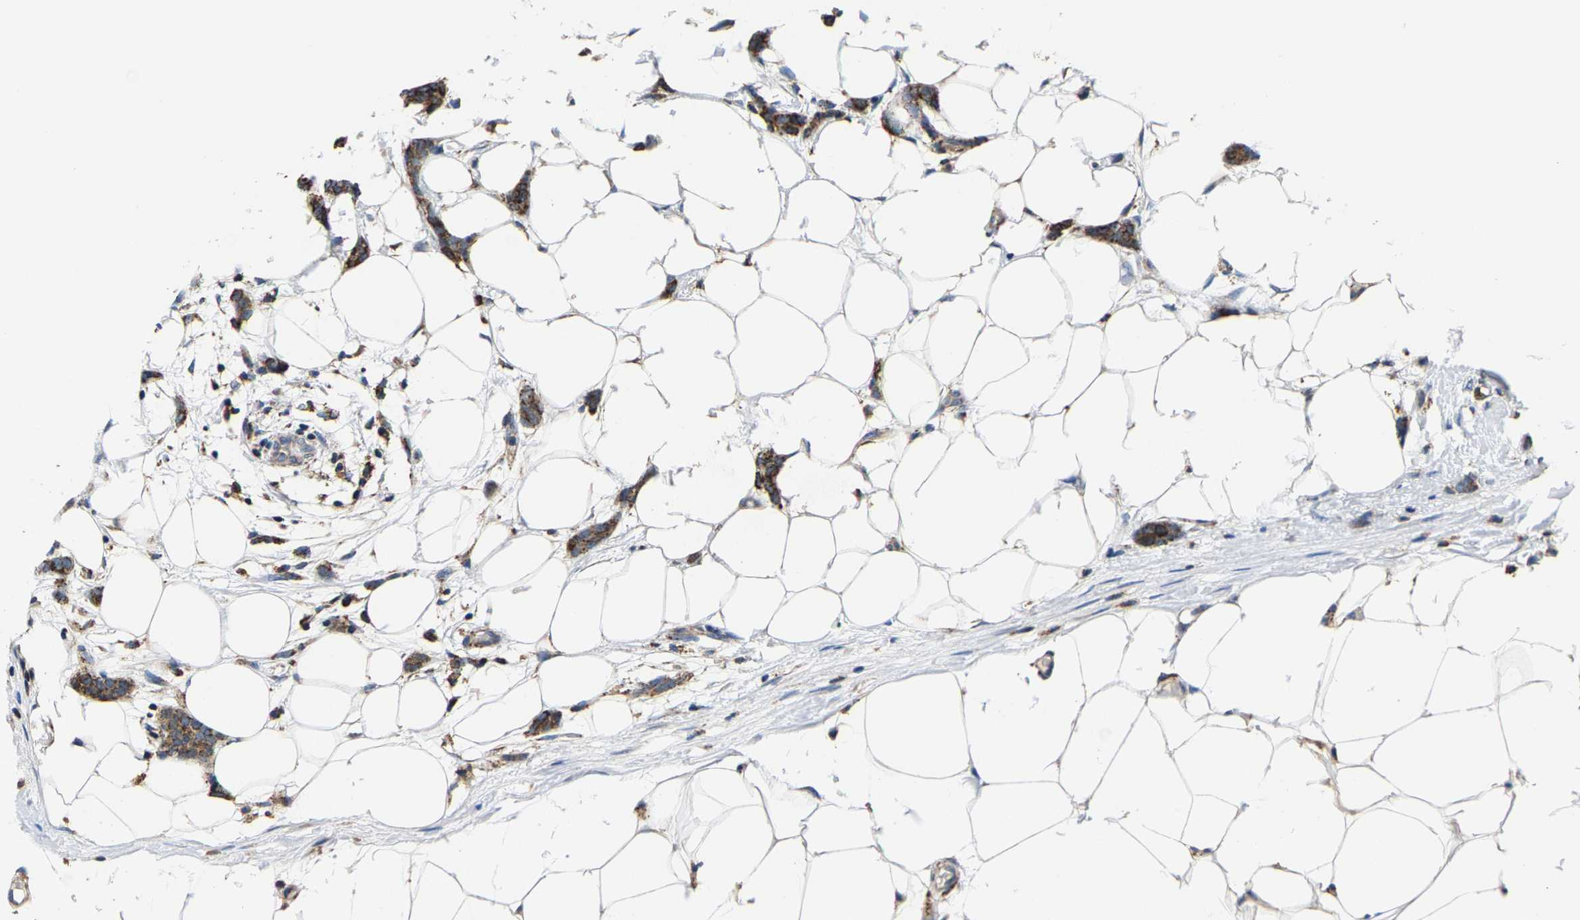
{"staining": {"intensity": "moderate", "quantity": ">75%", "location": "cytoplasmic/membranous"}, "tissue": "breast cancer", "cell_type": "Tumor cells", "image_type": "cancer", "snomed": [{"axis": "morphology", "description": "Lobular carcinoma"}, {"axis": "topography", "description": "Skin"}, {"axis": "topography", "description": "Breast"}], "caption": "Human breast lobular carcinoma stained with a brown dye exhibits moderate cytoplasmic/membranous positive staining in about >75% of tumor cells.", "gene": "SHMT2", "patient": {"sex": "female", "age": 46}}